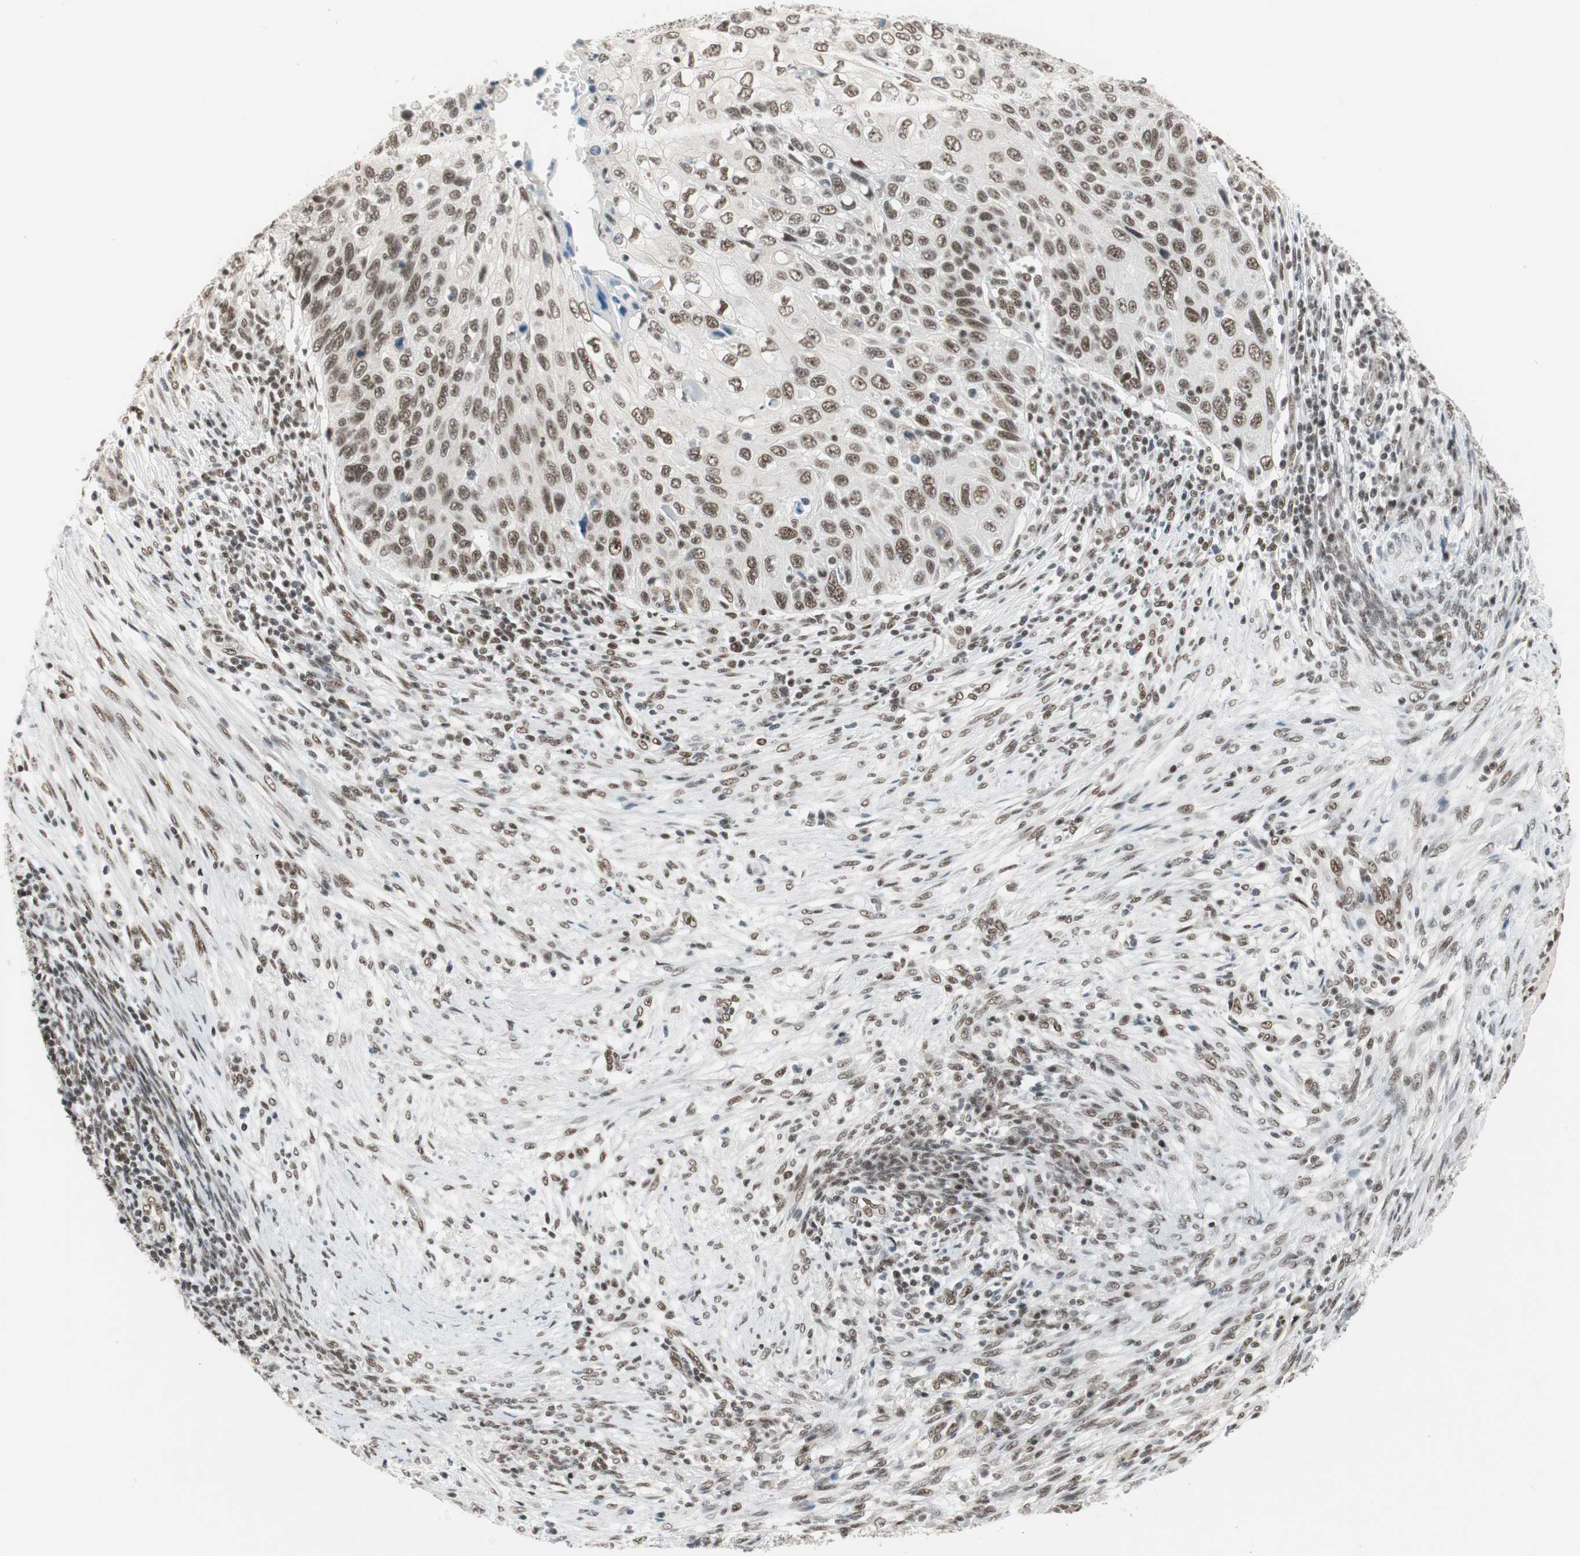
{"staining": {"intensity": "strong", "quantity": ">75%", "location": "nuclear"}, "tissue": "cervical cancer", "cell_type": "Tumor cells", "image_type": "cancer", "snomed": [{"axis": "morphology", "description": "Squamous cell carcinoma, NOS"}, {"axis": "topography", "description": "Cervix"}], "caption": "Squamous cell carcinoma (cervical) stained with DAB (3,3'-diaminobenzidine) IHC shows high levels of strong nuclear staining in approximately >75% of tumor cells.", "gene": "RTF1", "patient": {"sex": "female", "age": 70}}